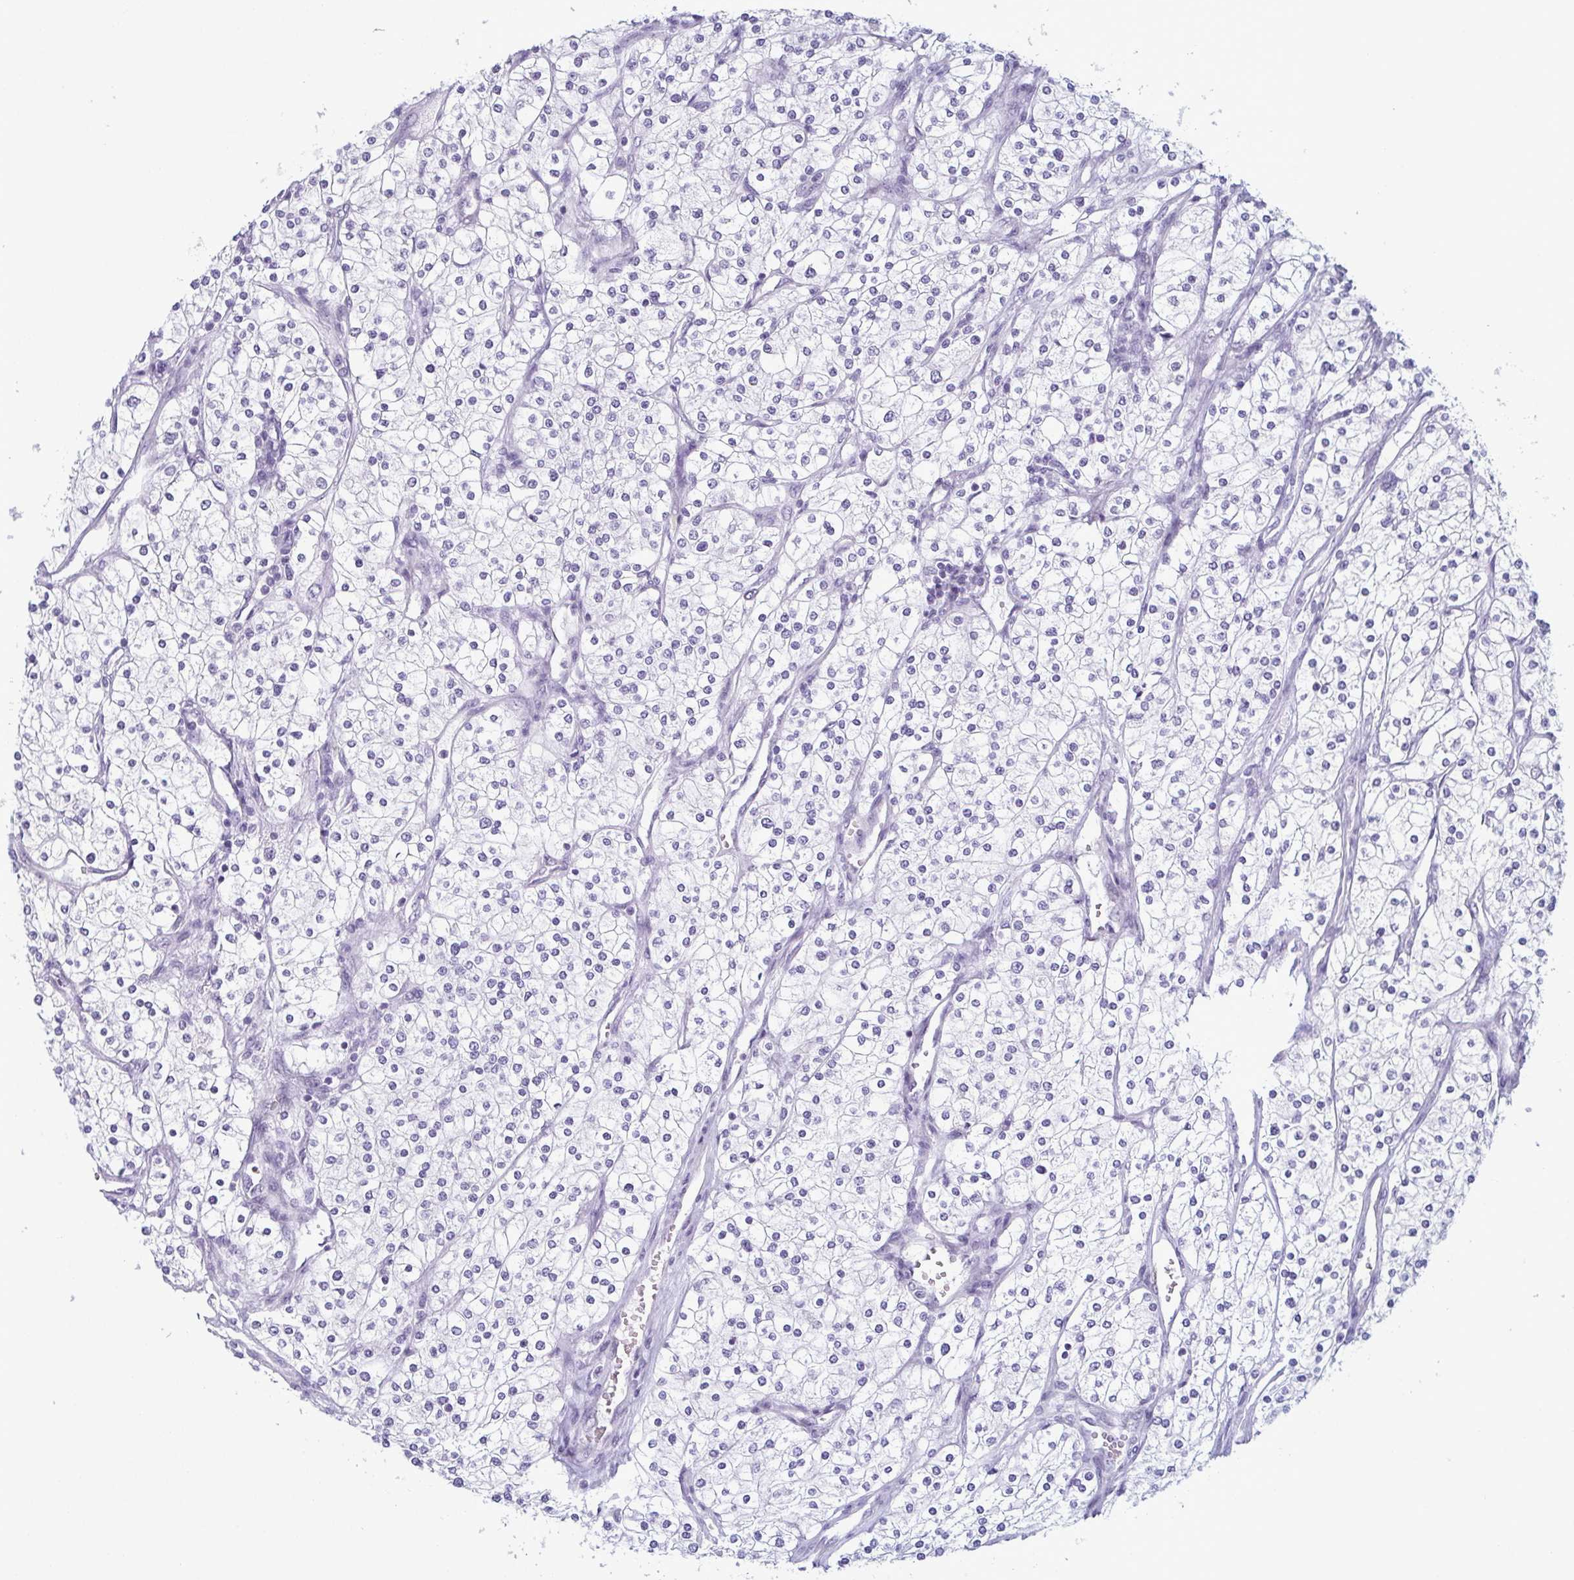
{"staining": {"intensity": "negative", "quantity": "none", "location": "none"}, "tissue": "renal cancer", "cell_type": "Tumor cells", "image_type": "cancer", "snomed": [{"axis": "morphology", "description": "Adenocarcinoma, NOS"}, {"axis": "topography", "description": "Kidney"}], "caption": "This is an immunohistochemistry (IHC) image of human renal adenocarcinoma. There is no staining in tumor cells.", "gene": "RBM7", "patient": {"sex": "male", "age": 80}}